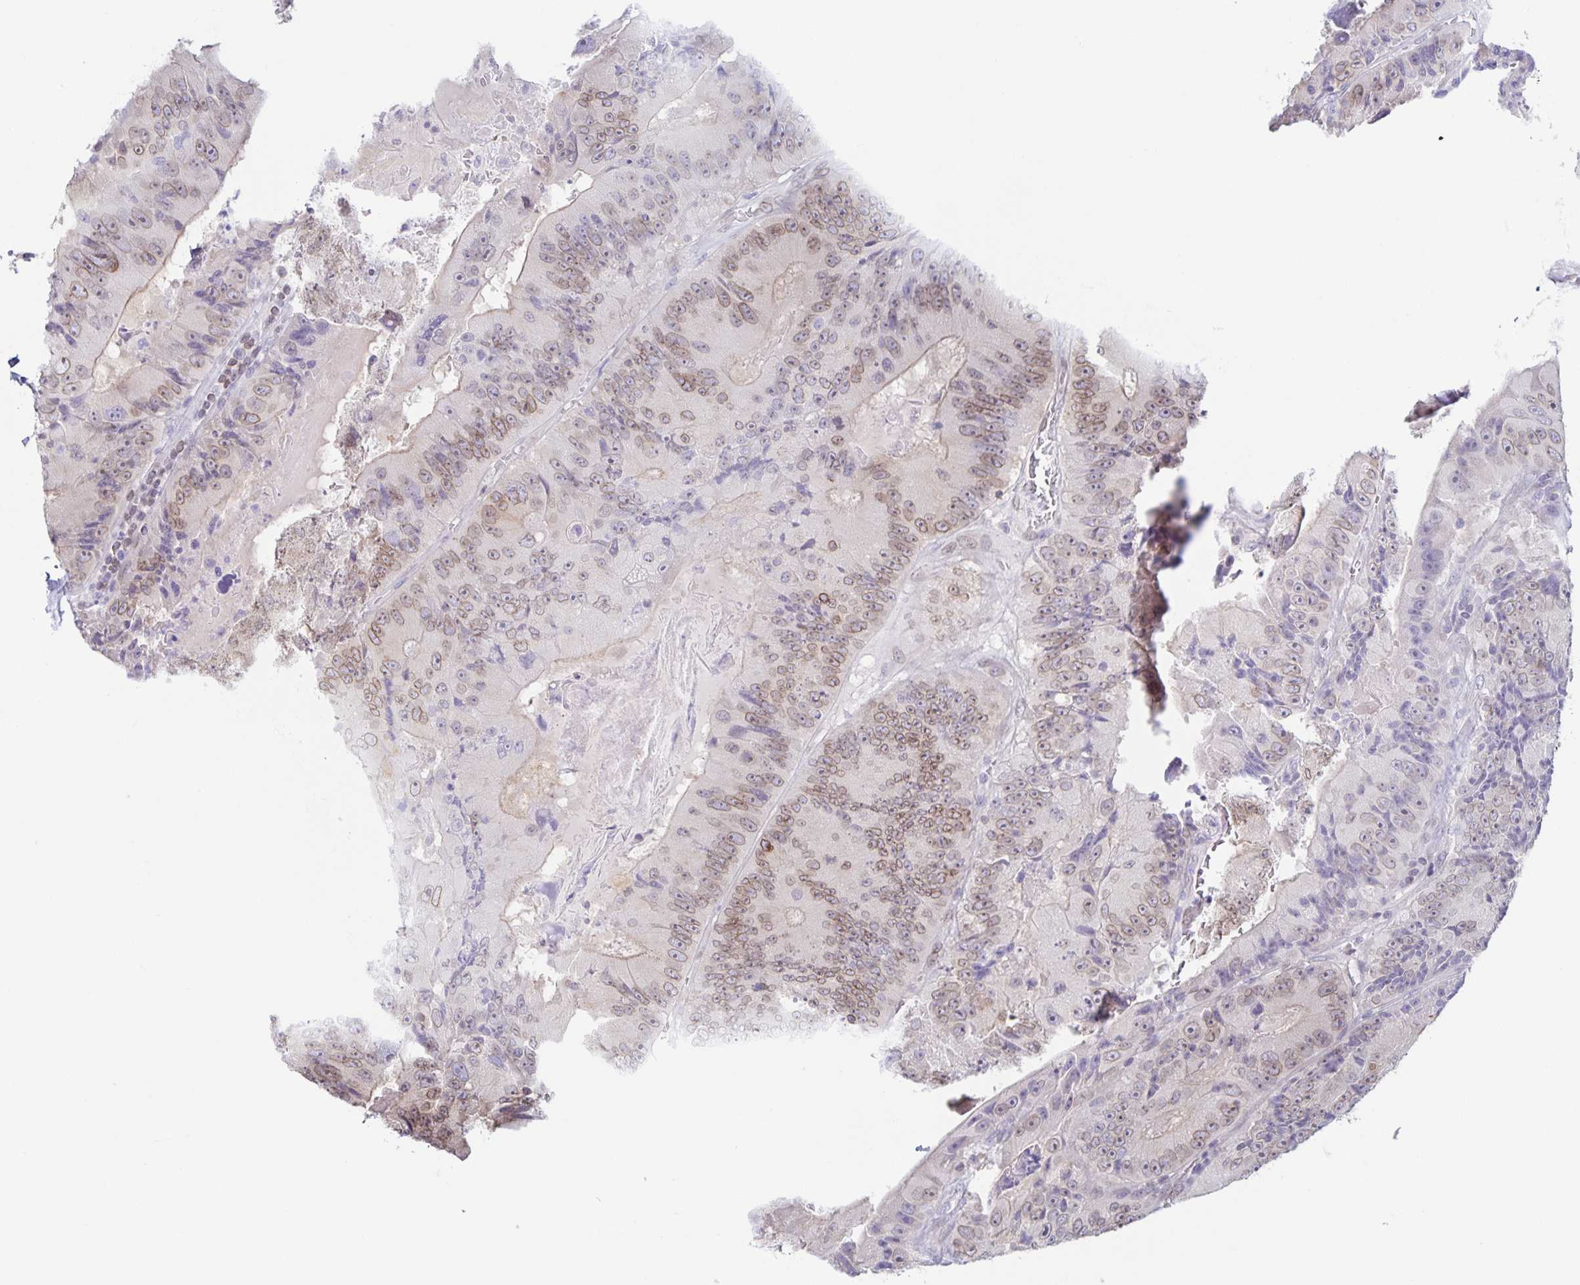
{"staining": {"intensity": "weak", "quantity": "25%-75%", "location": "cytoplasmic/membranous,nuclear"}, "tissue": "colorectal cancer", "cell_type": "Tumor cells", "image_type": "cancer", "snomed": [{"axis": "morphology", "description": "Adenocarcinoma, NOS"}, {"axis": "topography", "description": "Colon"}], "caption": "Immunohistochemistry (IHC) staining of colorectal cancer (adenocarcinoma), which displays low levels of weak cytoplasmic/membranous and nuclear positivity in approximately 25%-75% of tumor cells indicating weak cytoplasmic/membranous and nuclear protein expression. The staining was performed using DAB (3,3'-diaminobenzidine) (brown) for protein detection and nuclei were counterstained in hematoxylin (blue).", "gene": "SYNE2", "patient": {"sex": "female", "age": 86}}